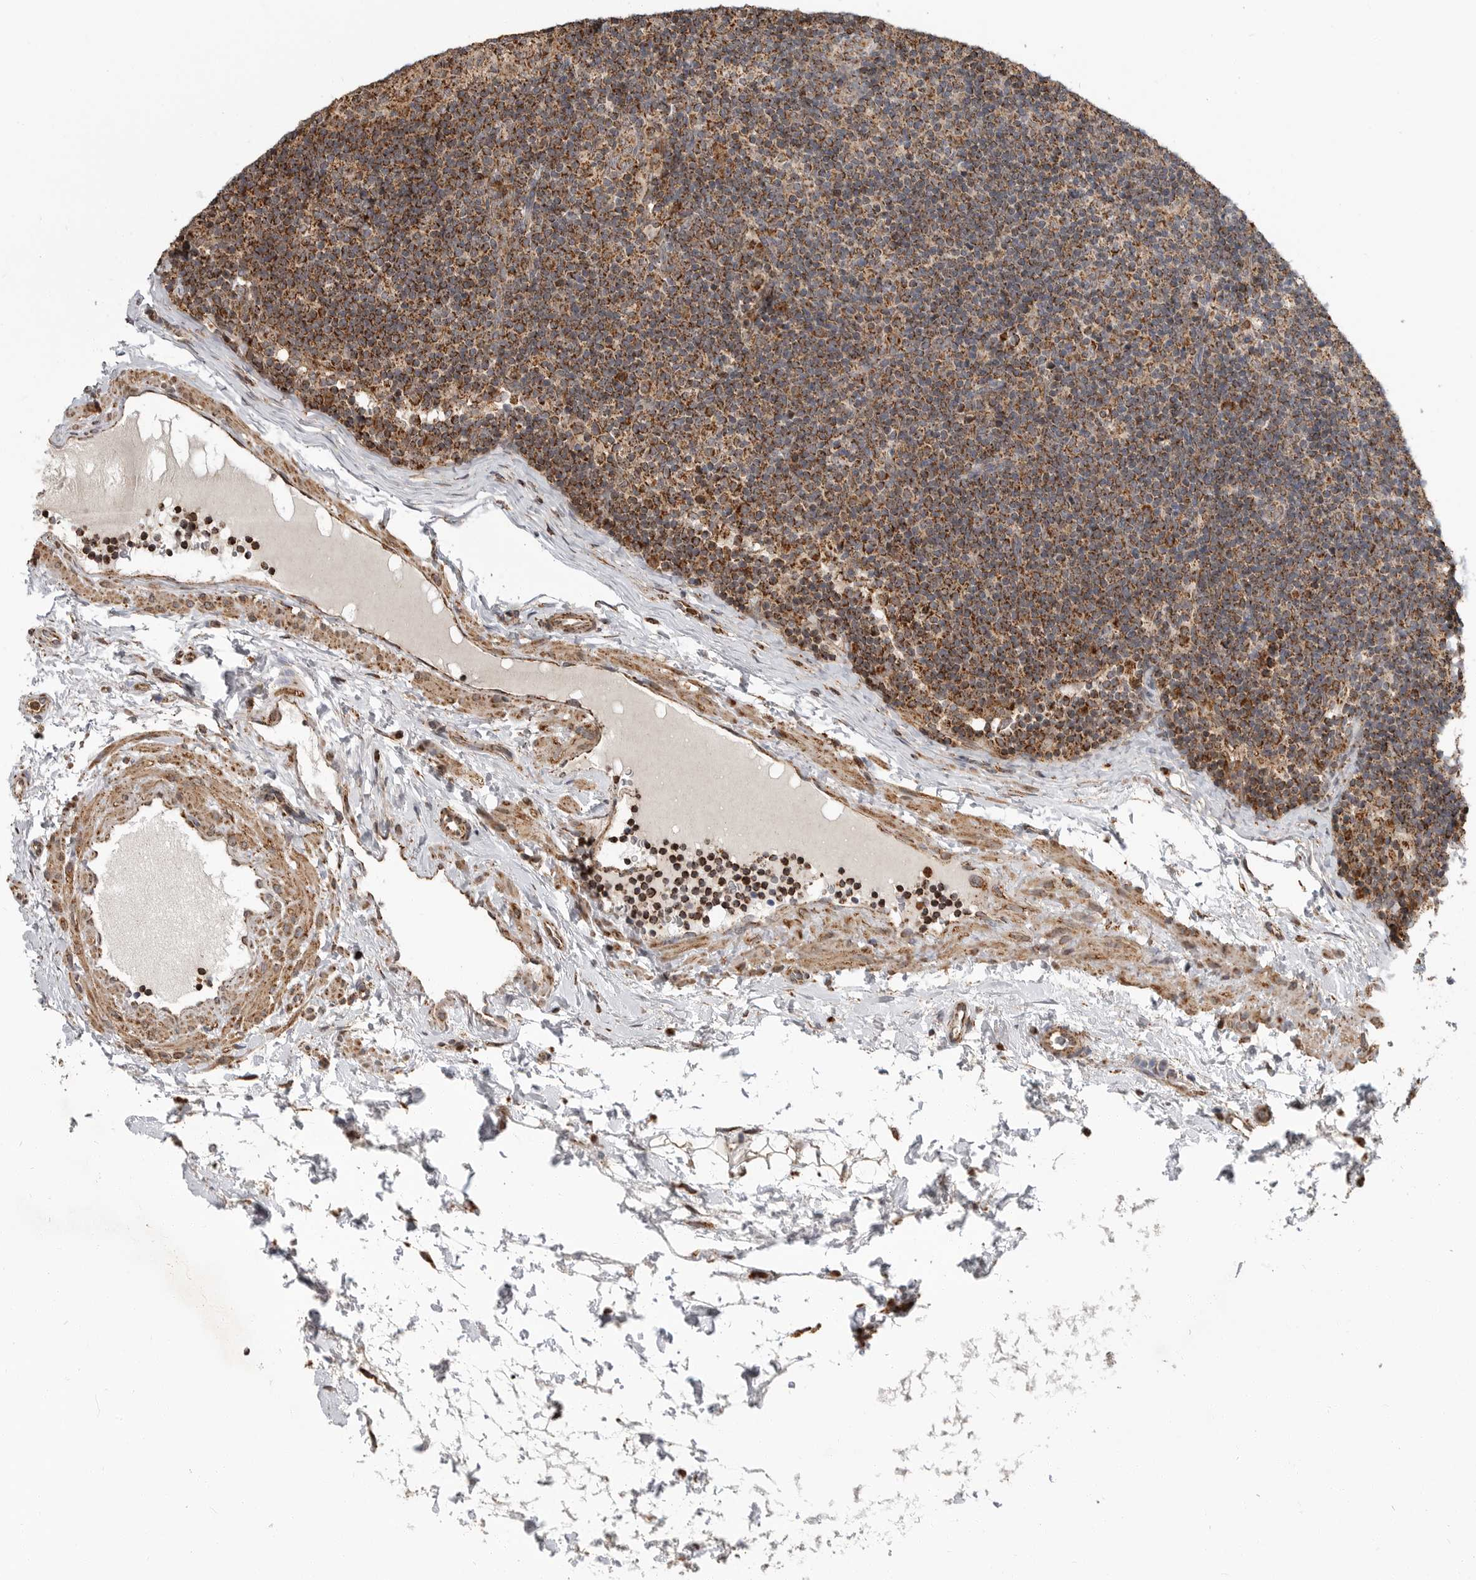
{"staining": {"intensity": "moderate", "quantity": ">75%", "location": "cytoplasmic/membranous"}, "tissue": "lymph node", "cell_type": "Germinal center cells", "image_type": "normal", "snomed": [{"axis": "morphology", "description": "Normal tissue, NOS"}, {"axis": "topography", "description": "Lymph node"}], "caption": "Immunohistochemical staining of benign lymph node shows moderate cytoplasmic/membranous protein positivity in about >75% of germinal center cells.", "gene": "GCNT2", "patient": {"sex": "female", "age": 22}}